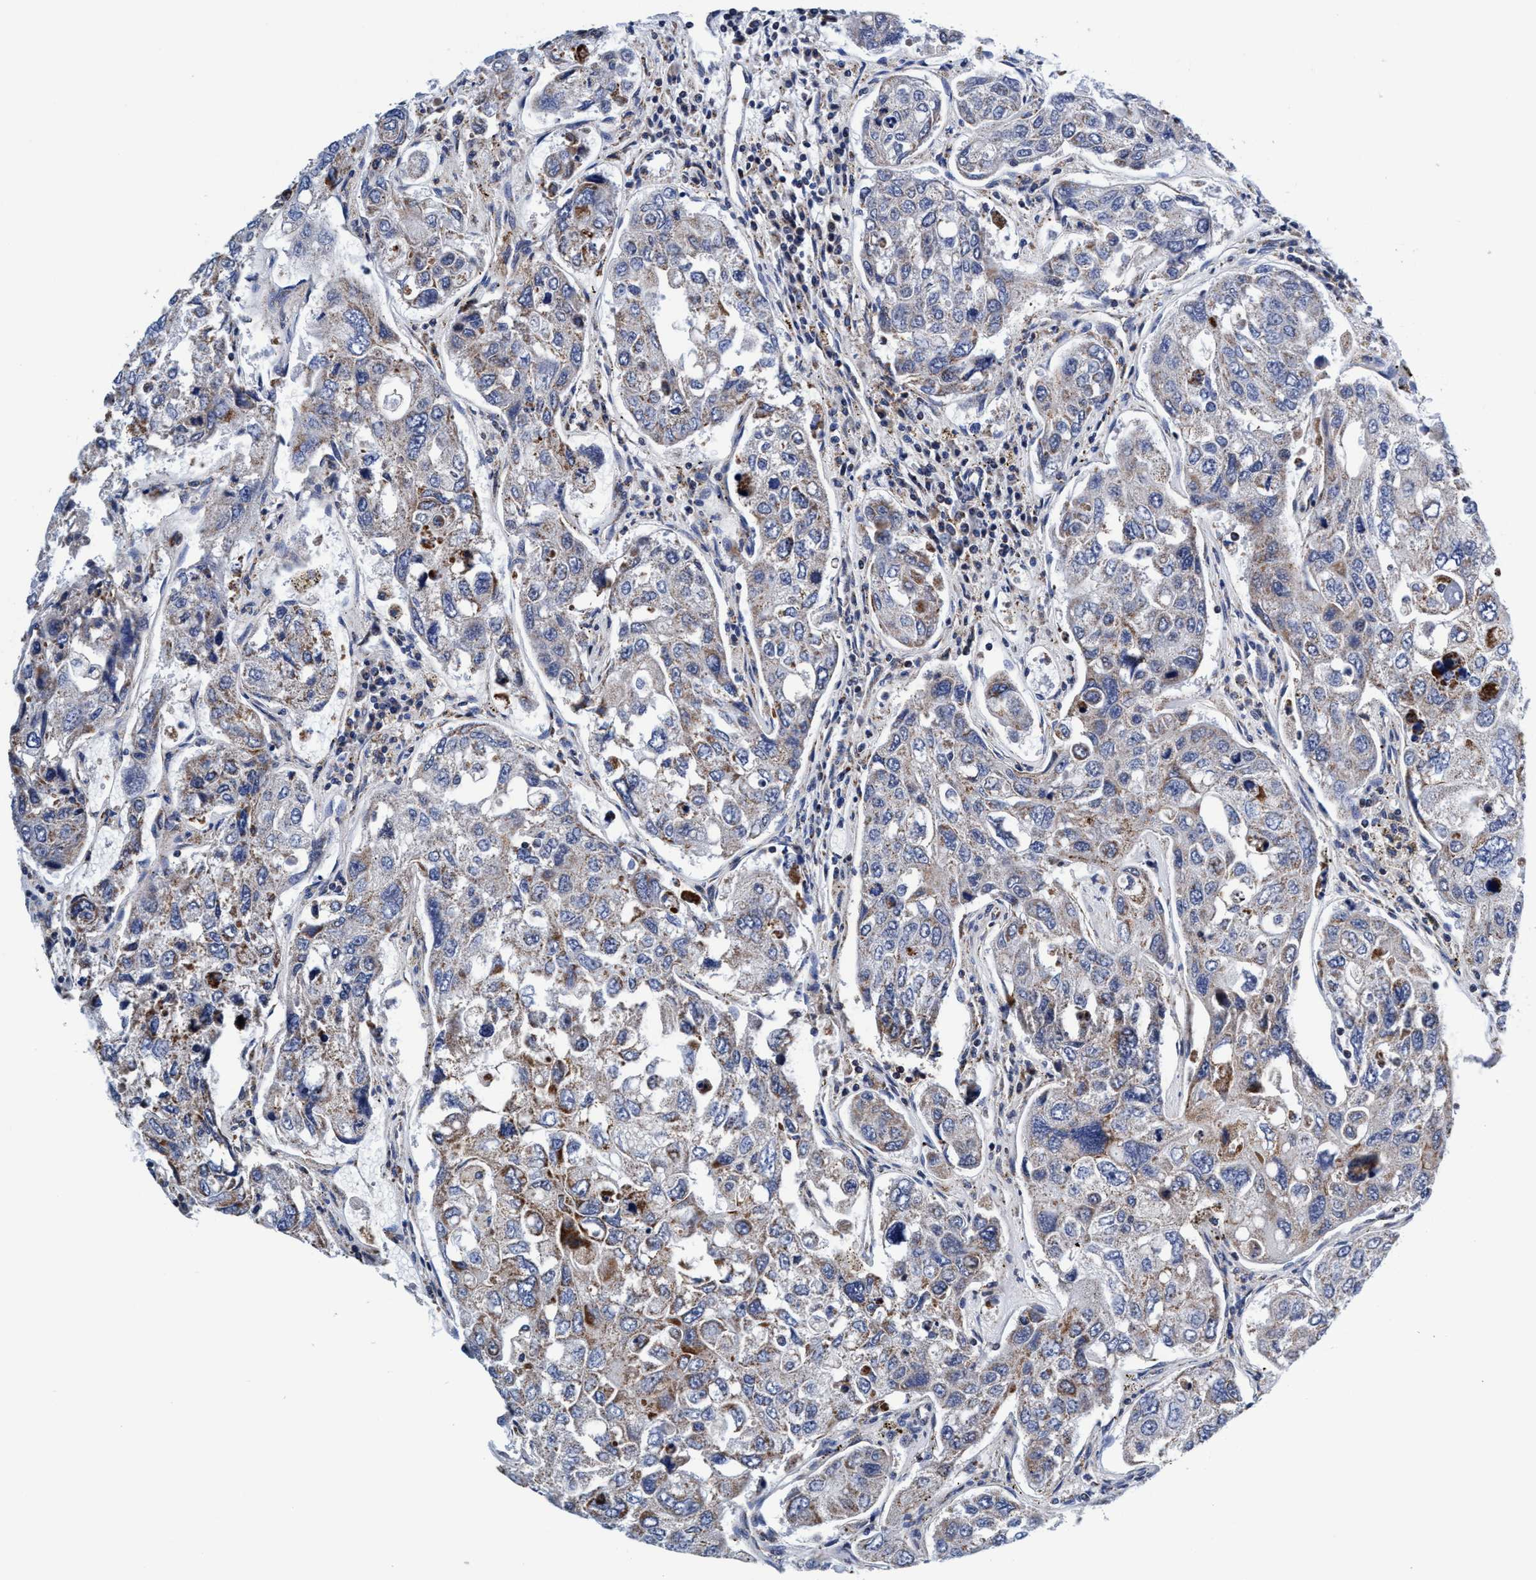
{"staining": {"intensity": "weak", "quantity": "<25%", "location": "cytoplasmic/membranous"}, "tissue": "urothelial cancer", "cell_type": "Tumor cells", "image_type": "cancer", "snomed": [{"axis": "morphology", "description": "Urothelial carcinoma, High grade"}, {"axis": "topography", "description": "Lymph node"}, {"axis": "topography", "description": "Urinary bladder"}], "caption": "Immunohistochemistry (IHC) histopathology image of urothelial cancer stained for a protein (brown), which demonstrates no expression in tumor cells.", "gene": "AGAP2", "patient": {"sex": "male", "age": 51}}